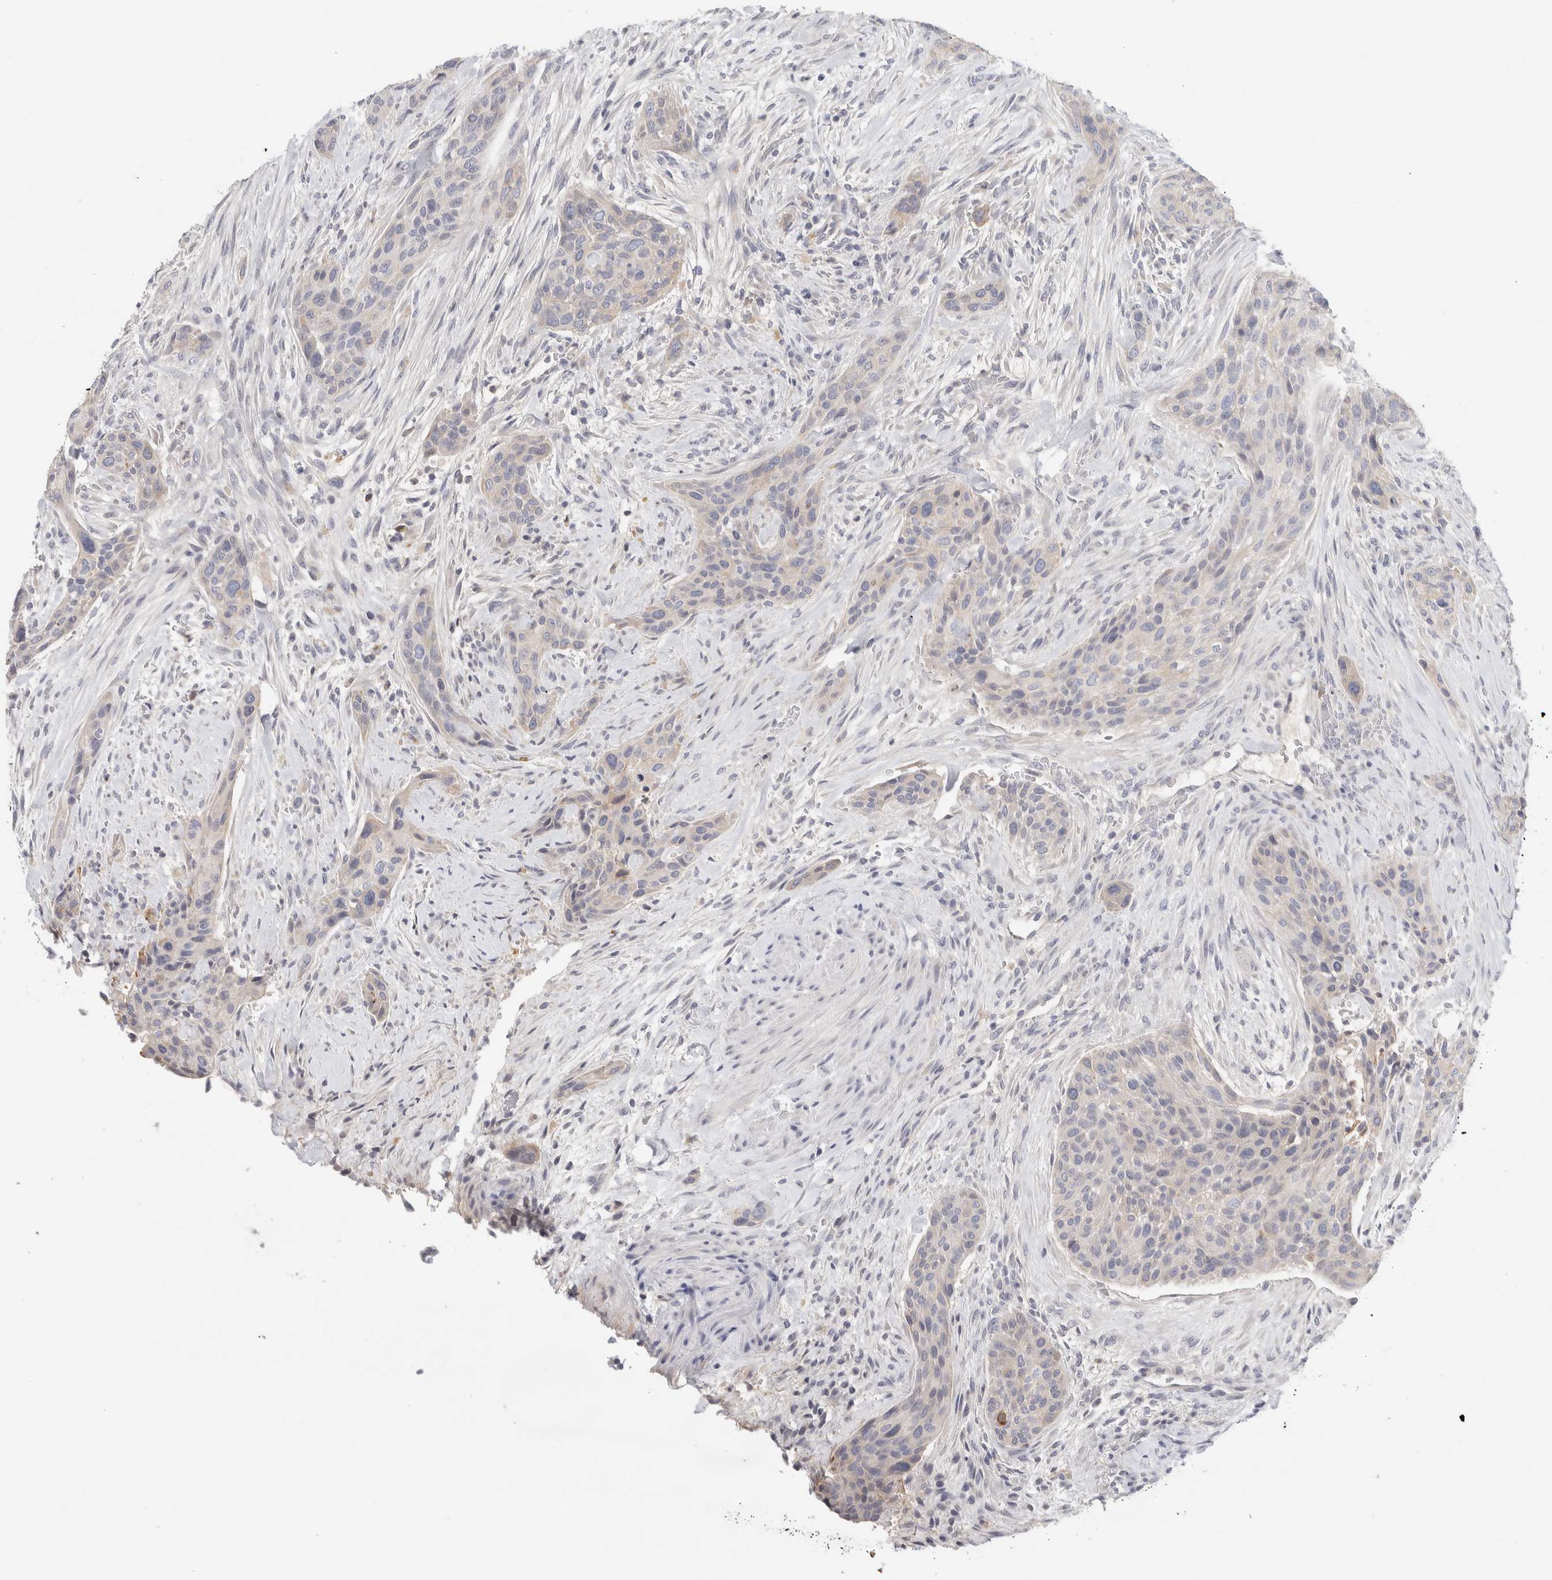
{"staining": {"intensity": "negative", "quantity": "none", "location": "none"}, "tissue": "urothelial cancer", "cell_type": "Tumor cells", "image_type": "cancer", "snomed": [{"axis": "morphology", "description": "Urothelial carcinoma, High grade"}, {"axis": "topography", "description": "Urinary bladder"}], "caption": "Immunohistochemistry photomicrograph of urothelial carcinoma (high-grade) stained for a protein (brown), which exhibits no staining in tumor cells. (Brightfield microscopy of DAB (3,3'-diaminobenzidine) immunohistochemistry at high magnification).", "gene": "STK31", "patient": {"sex": "male", "age": 35}}